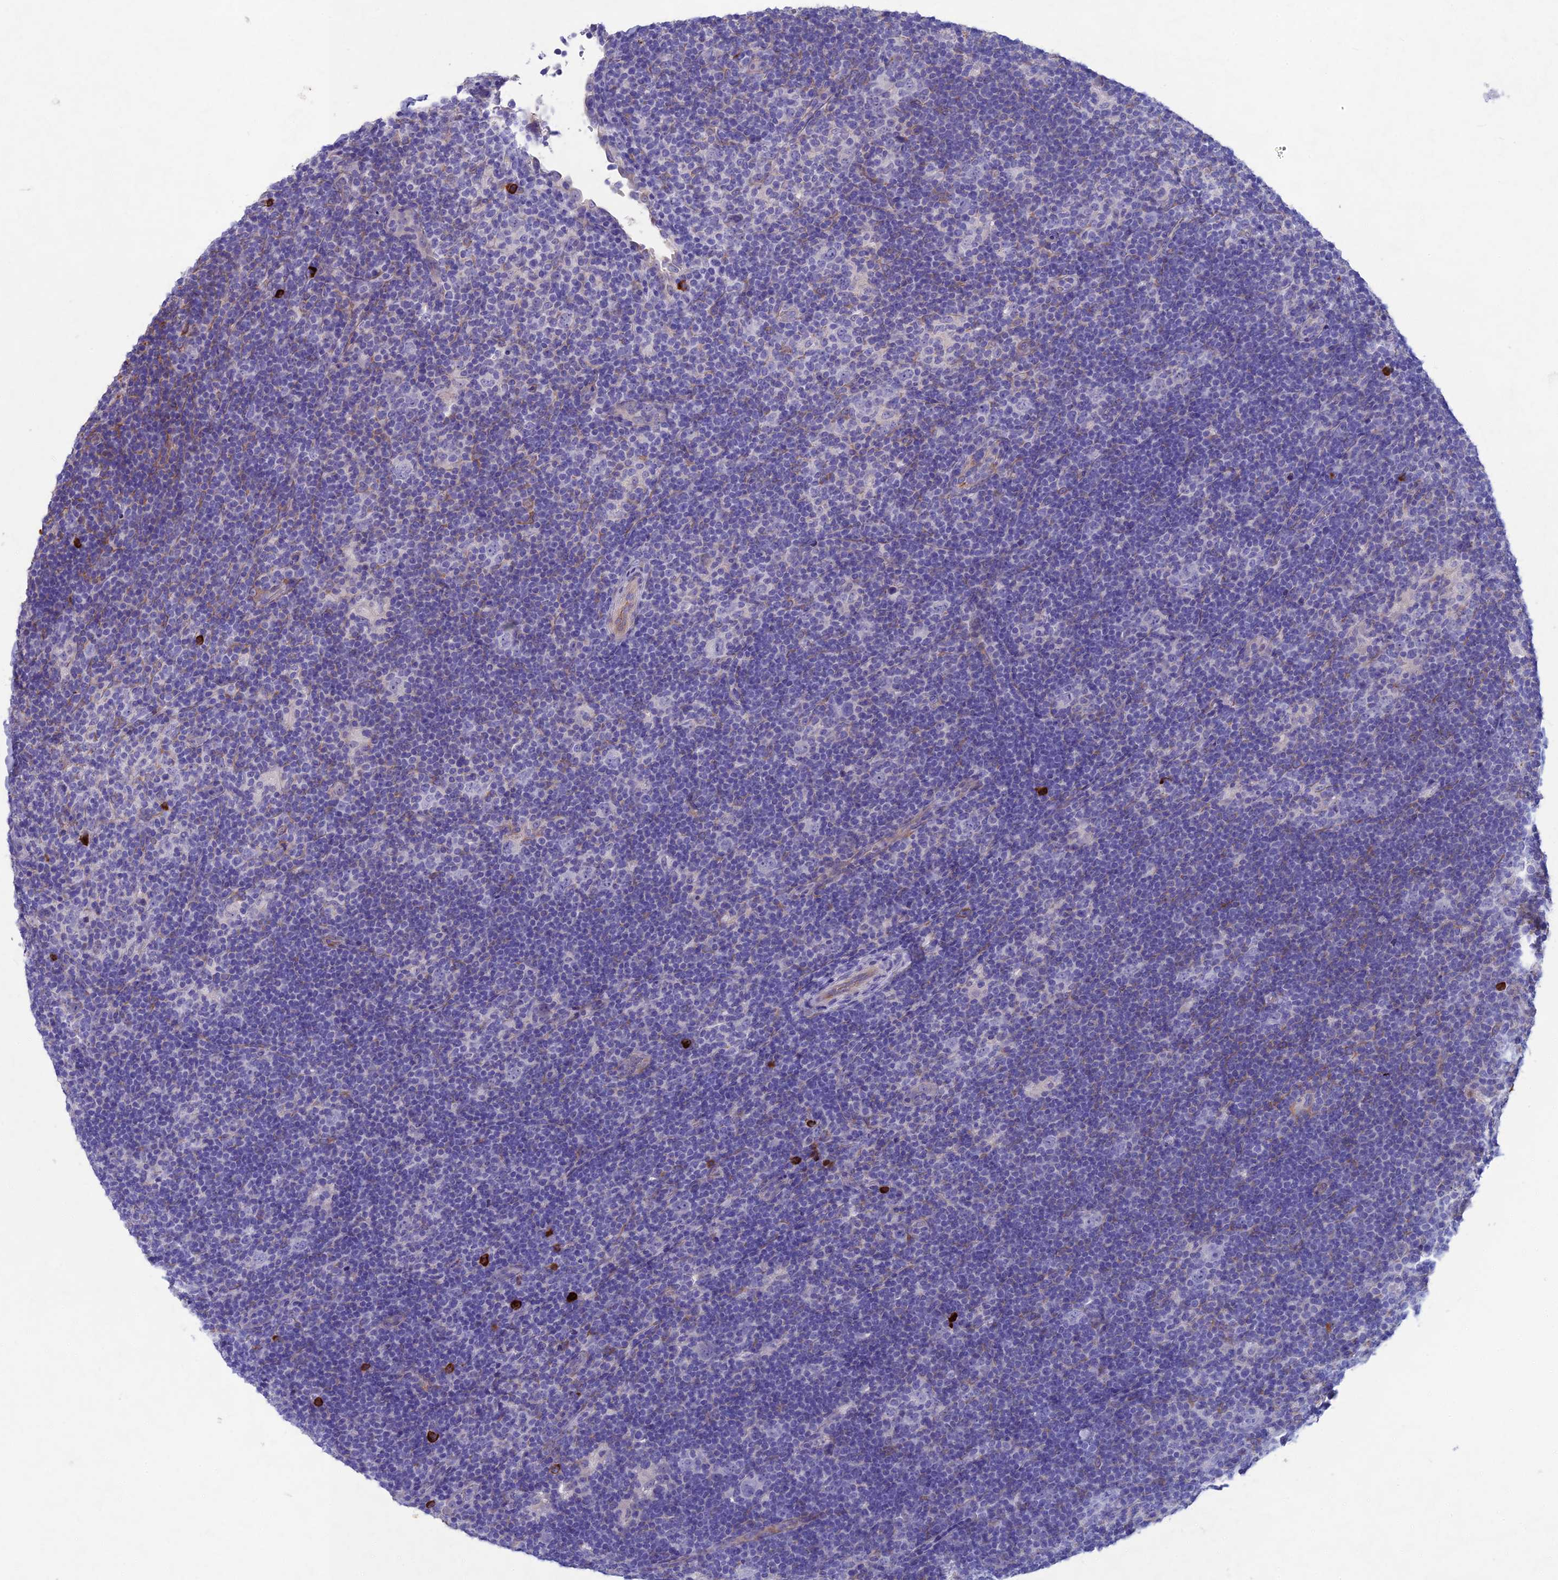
{"staining": {"intensity": "negative", "quantity": "none", "location": "none"}, "tissue": "lymphoma", "cell_type": "Tumor cells", "image_type": "cancer", "snomed": [{"axis": "morphology", "description": "Hodgkin's disease, NOS"}, {"axis": "topography", "description": "Lymph node"}], "caption": "Immunohistochemistry (IHC) histopathology image of human lymphoma stained for a protein (brown), which shows no expression in tumor cells.", "gene": "SNAP91", "patient": {"sex": "female", "age": 57}}